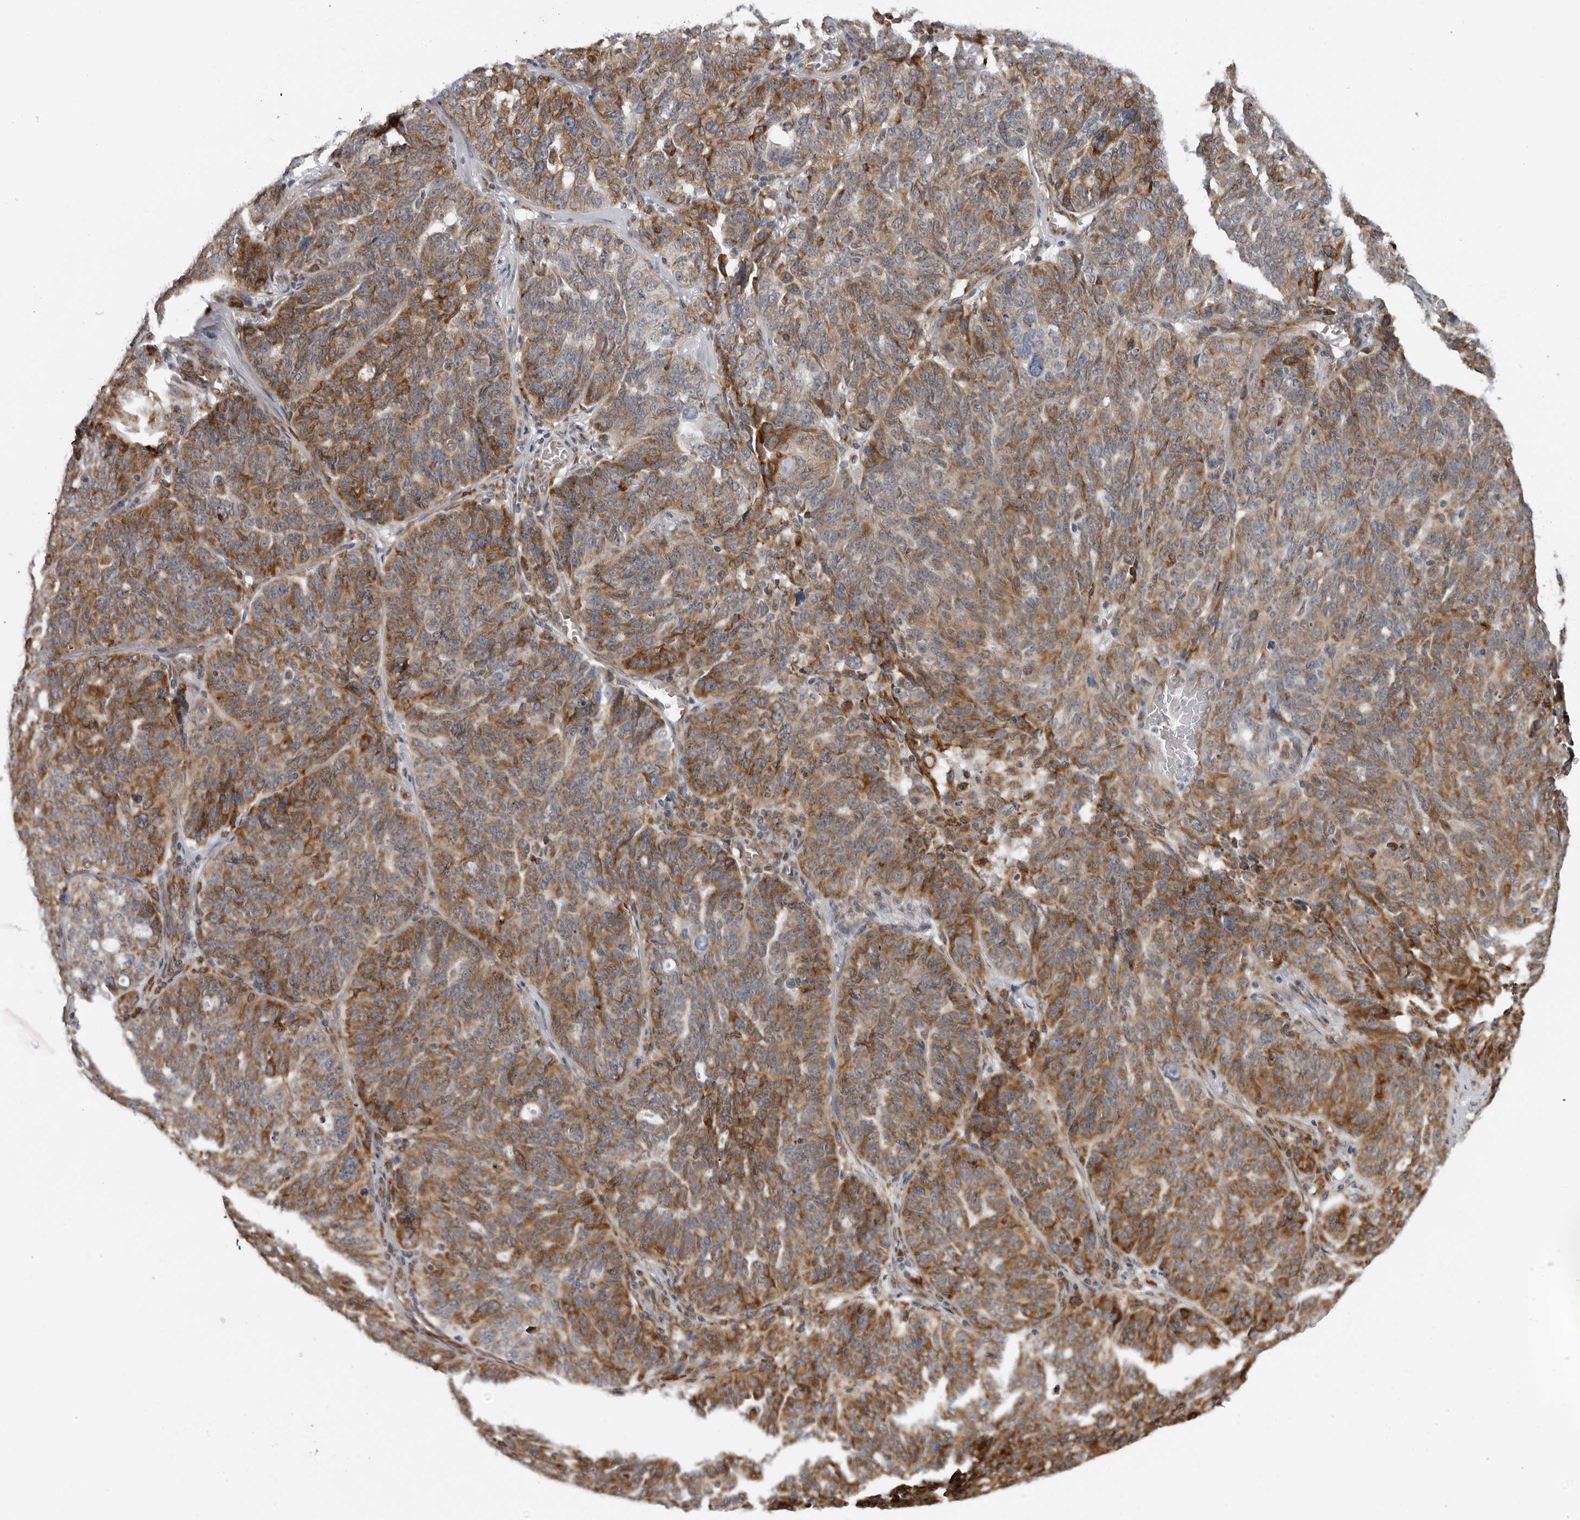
{"staining": {"intensity": "moderate", "quantity": ">75%", "location": "cytoplasmic/membranous"}, "tissue": "ovarian cancer", "cell_type": "Tumor cells", "image_type": "cancer", "snomed": [{"axis": "morphology", "description": "Cystadenocarcinoma, serous, NOS"}, {"axis": "topography", "description": "Ovary"}], "caption": "Immunohistochemical staining of ovarian cancer shows medium levels of moderate cytoplasmic/membranous protein expression in about >75% of tumor cells.", "gene": "ALPK2", "patient": {"sex": "female", "age": 59}}